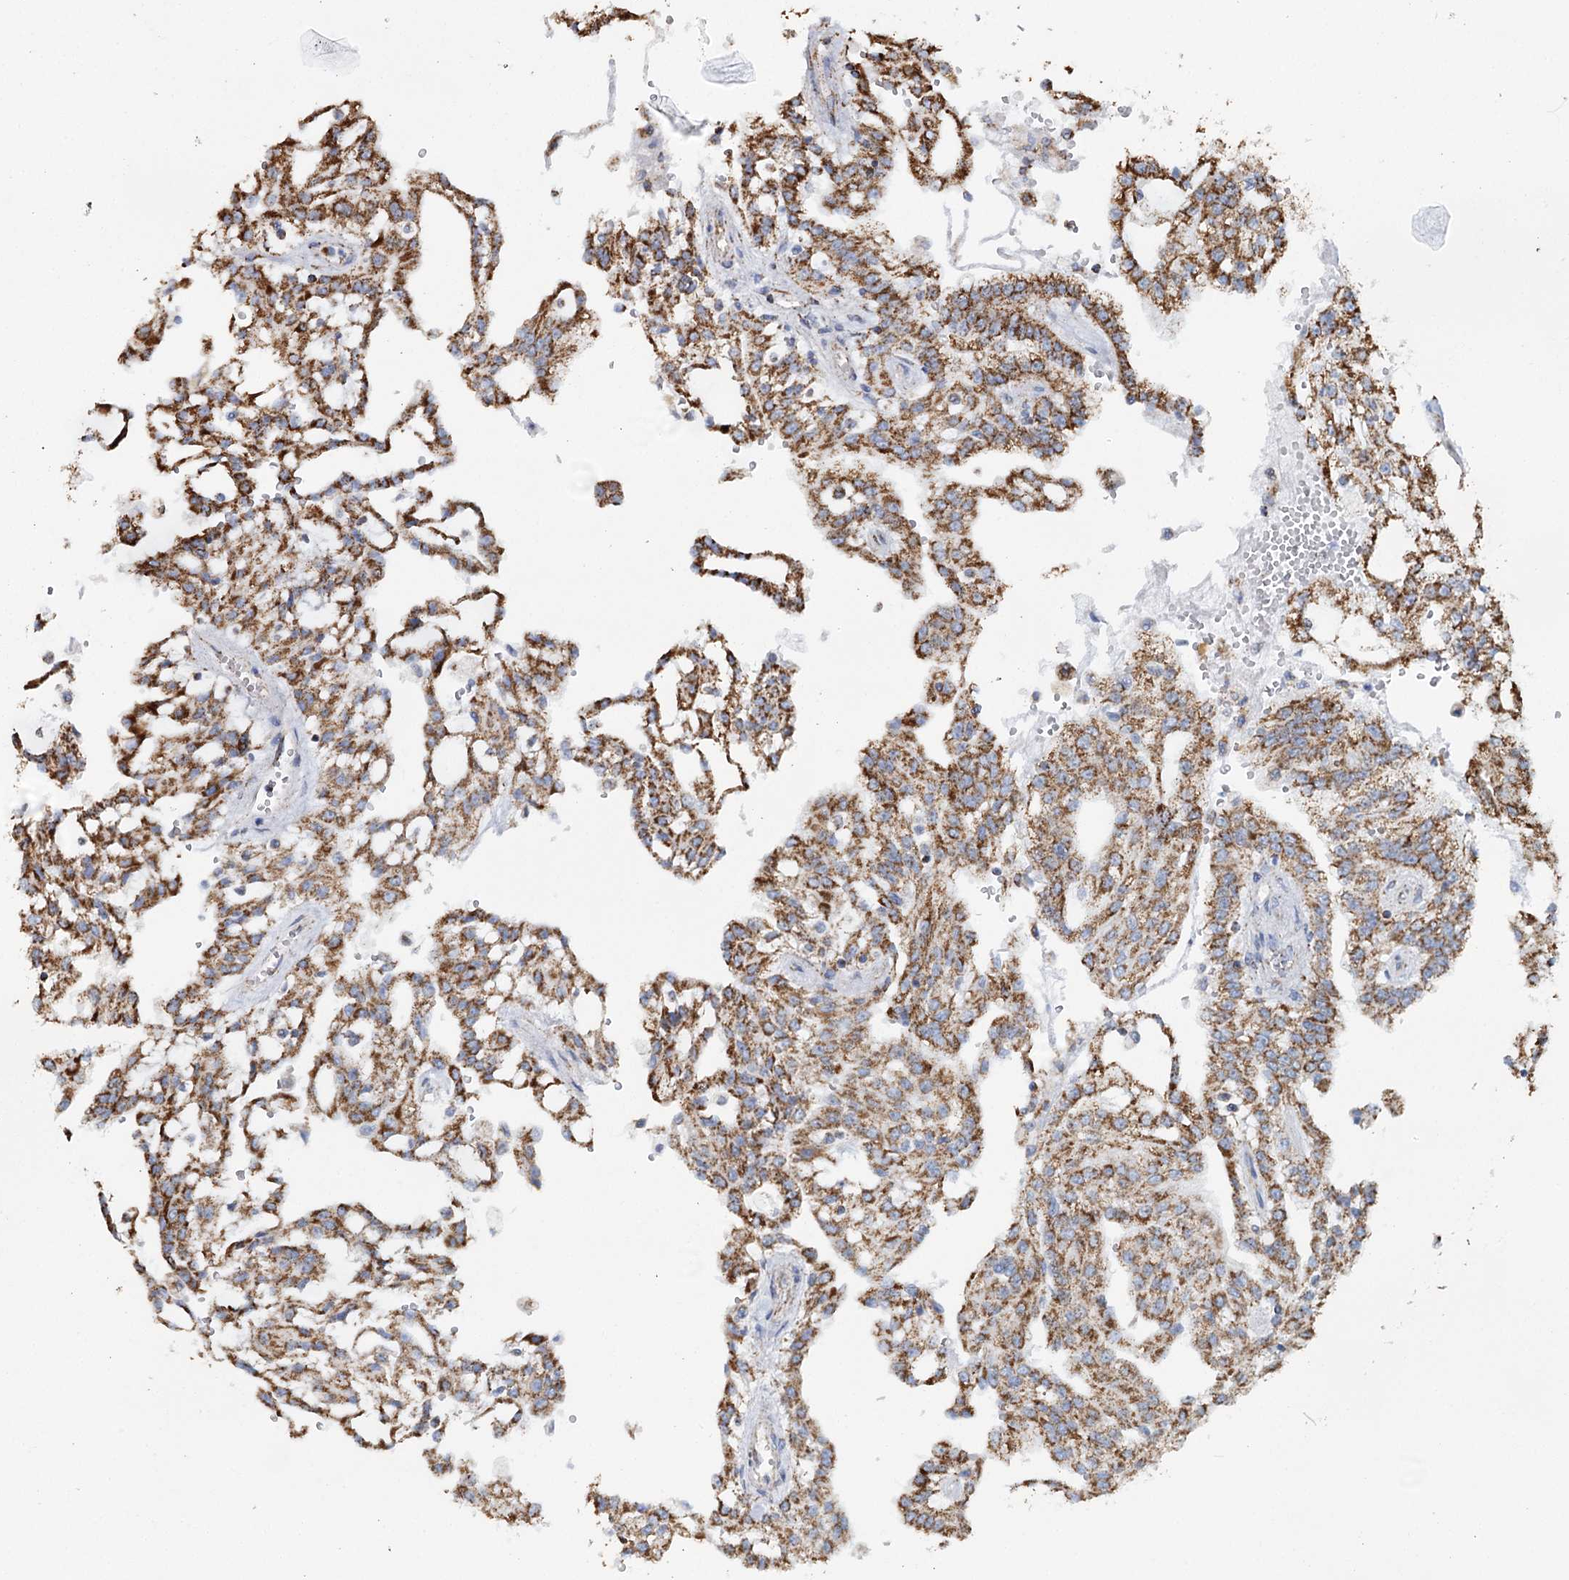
{"staining": {"intensity": "strong", "quantity": ">75%", "location": "cytoplasmic/membranous"}, "tissue": "renal cancer", "cell_type": "Tumor cells", "image_type": "cancer", "snomed": [{"axis": "morphology", "description": "Adenocarcinoma, NOS"}, {"axis": "topography", "description": "Kidney"}], "caption": "Immunohistochemical staining of human renal adenocarcinoma exhibits high levels of strong cytoplasmic/membranous protein expression in approximately >75% of tumor cells.", "gene": "MRPL44", "patient": {"sex": "male", "age": 63}}